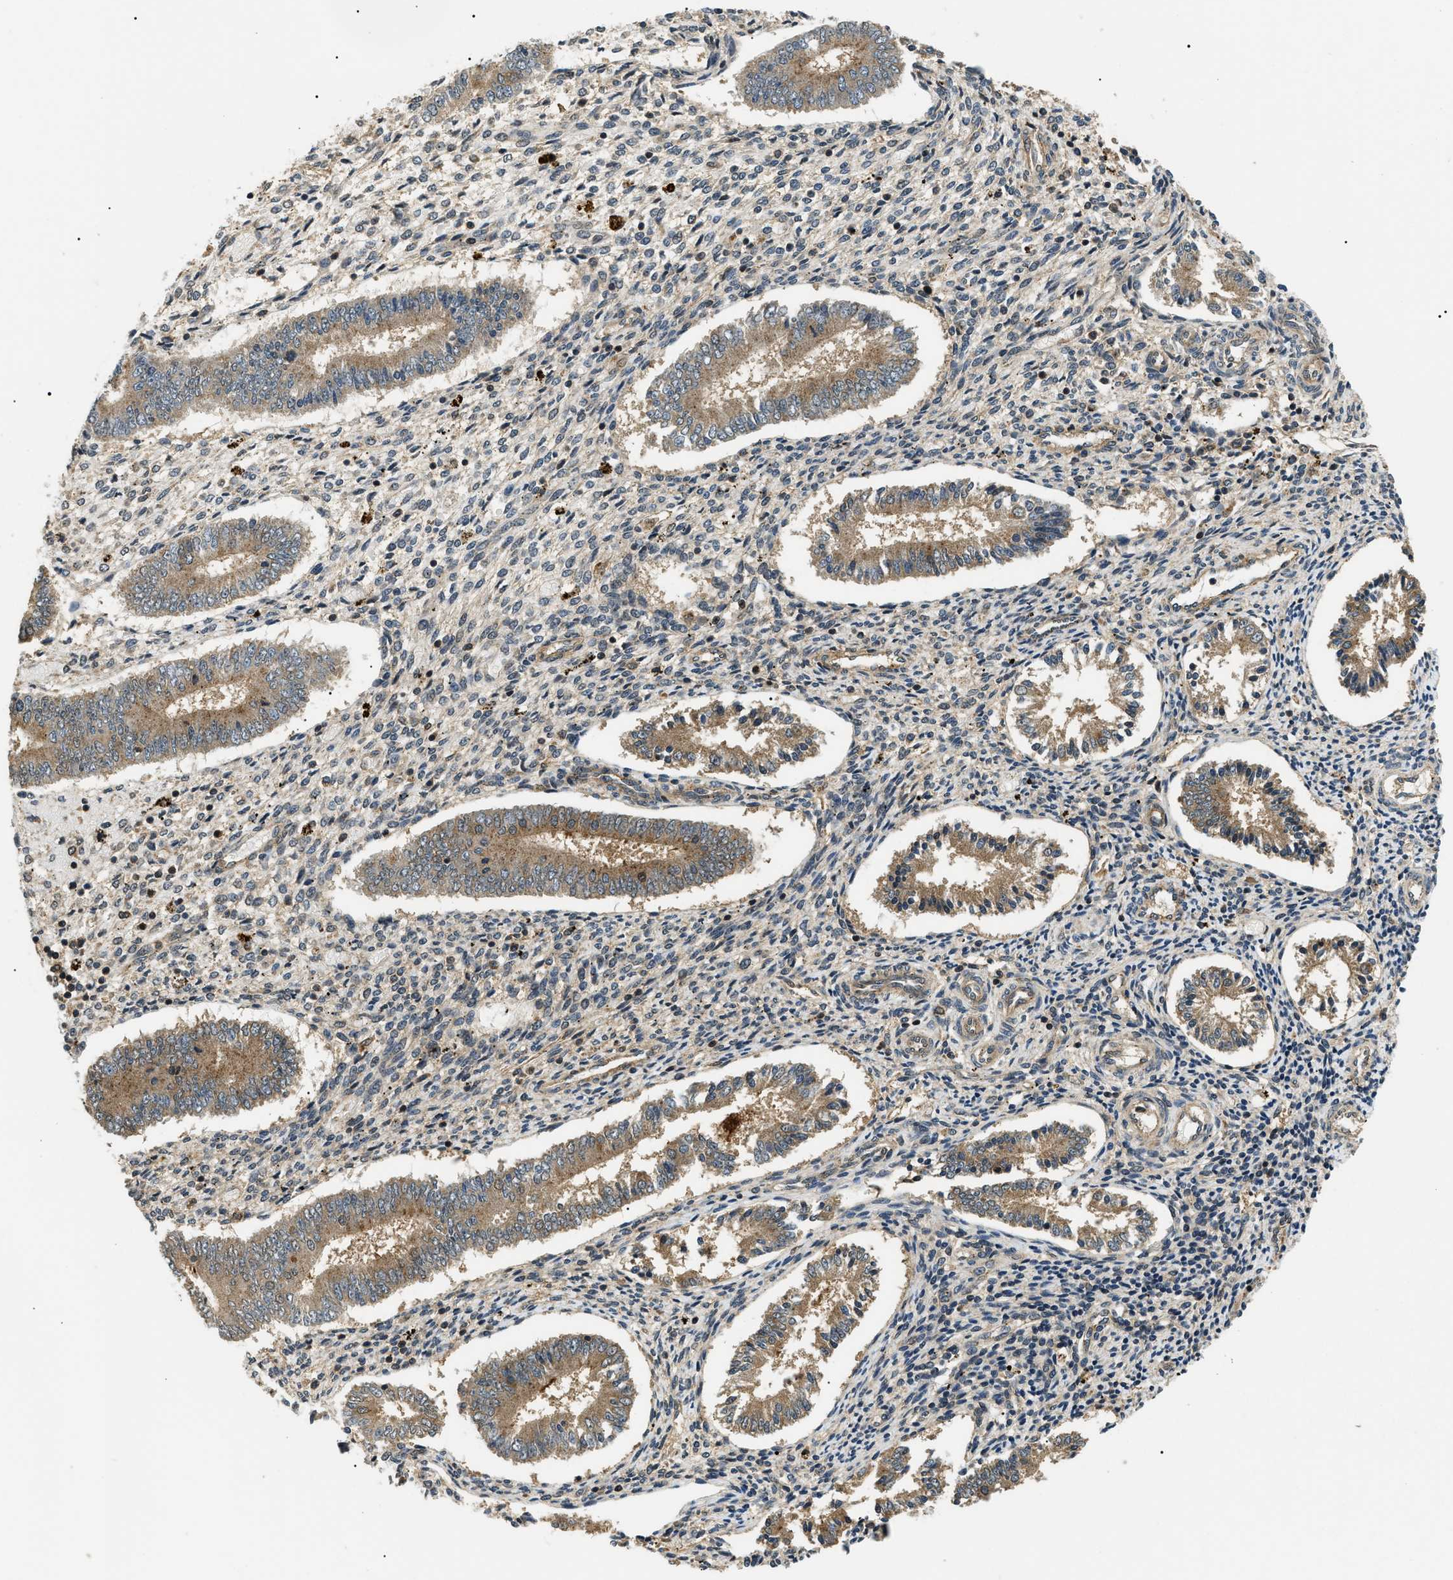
{"staining": {"intensity": "moderate", "quantity": "25%-75%", "location": "cytoplasmic/membranous"}, "tissue": "endometrium", "cell_type": "Cells in endometrial stroma", "image_type": "normal", "snomed": [{"axis": "morphology", "description": "Normal tissue, NOS"}, {"axis": "topography", "description": "Endometrium"}], "caption": "Immunohistochemical staining of benign human endometrium reveals medium levels of moderate cytoplasmic/membranous staining in about 25%-75% of cells in endometrial stroma. (DAB IHC, brown staining for protein, blue staining for nuclei).", "gene": "ATP6AP1", "patient": {"sex": "female", "age": 42}}